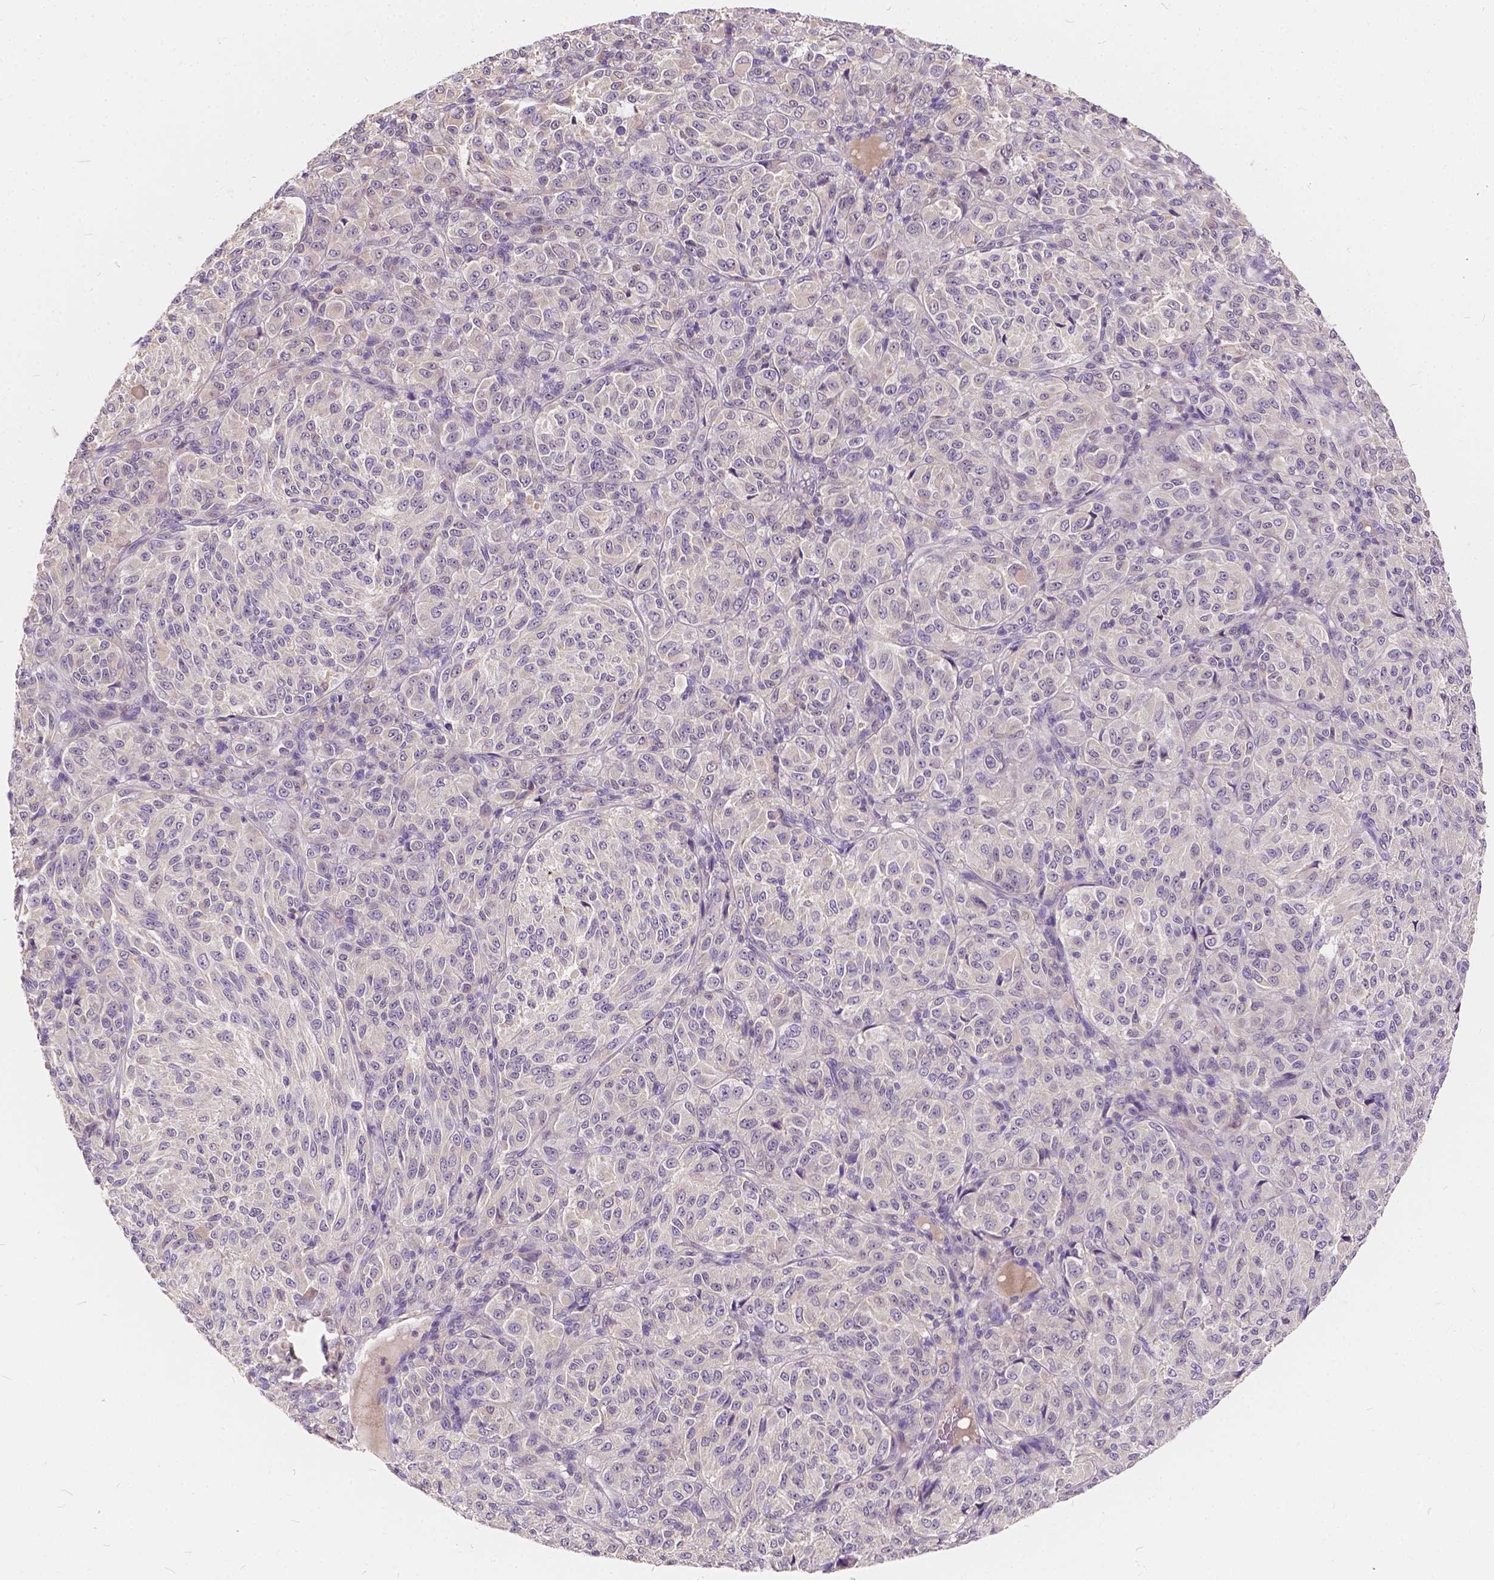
{"staining": {"intensity": "negative", "quantity": "none", "location": "none"}, "tissue": "melanoma", "cell_type": "Tumor cells", "image_type": "cancer", "snomed": [{"axis": "morphology", "description": "Malignant melanoma, Metastatic site"}, {"axis": "topography", "description": "Brain"}], "caption": "Tumor cells are negative for protein expression in human malignant melanoma (metastatic site).", "gene": "KIAA0513", "patient": {"sex": "female", "age": 56}}